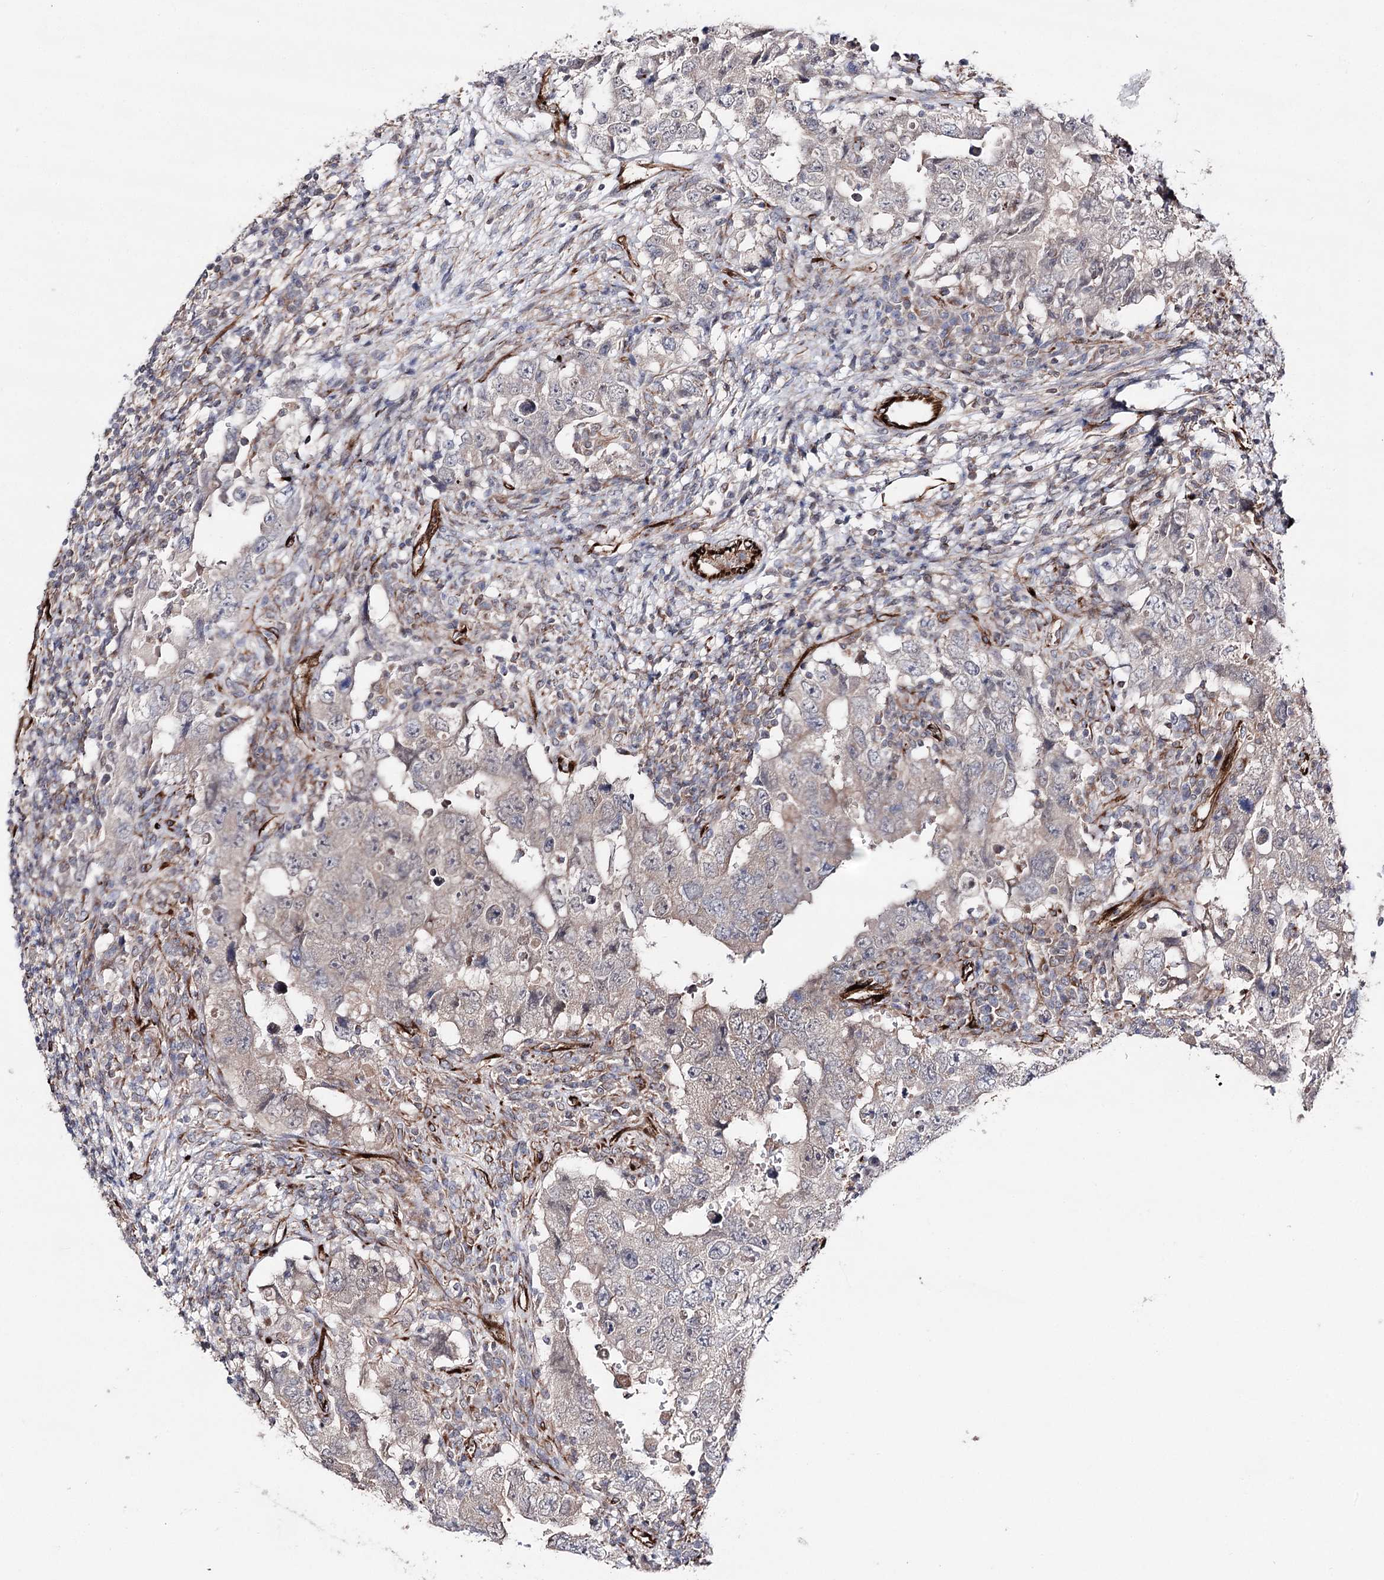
{"staining": {"intensity": "negative", "quantity": "none", "location": "none"}, "tissue": "testis cancer", "cell_type": "Tumor cells", "image_type": "cancer", "snomed": [{"axis": "morphology", "description": "Carcinoma, Embryonal, NOS"}, {"axis": "topography", "description": "Testis"}], "caption": "Immunohistochemistry photomicrograph of neoplastic tissue: human testis cancer (embryonal carcinoma) stained with DAB (3,3'-diaminobenzidine) shows no significant protein expression in tumor cells. Brightfield microscopy of IHC stained with DAB (brown) and hematoxylin (blue), captured at high magnification.", "gene": "MIB1", "patient": {"sex": "male", "age": 26}}